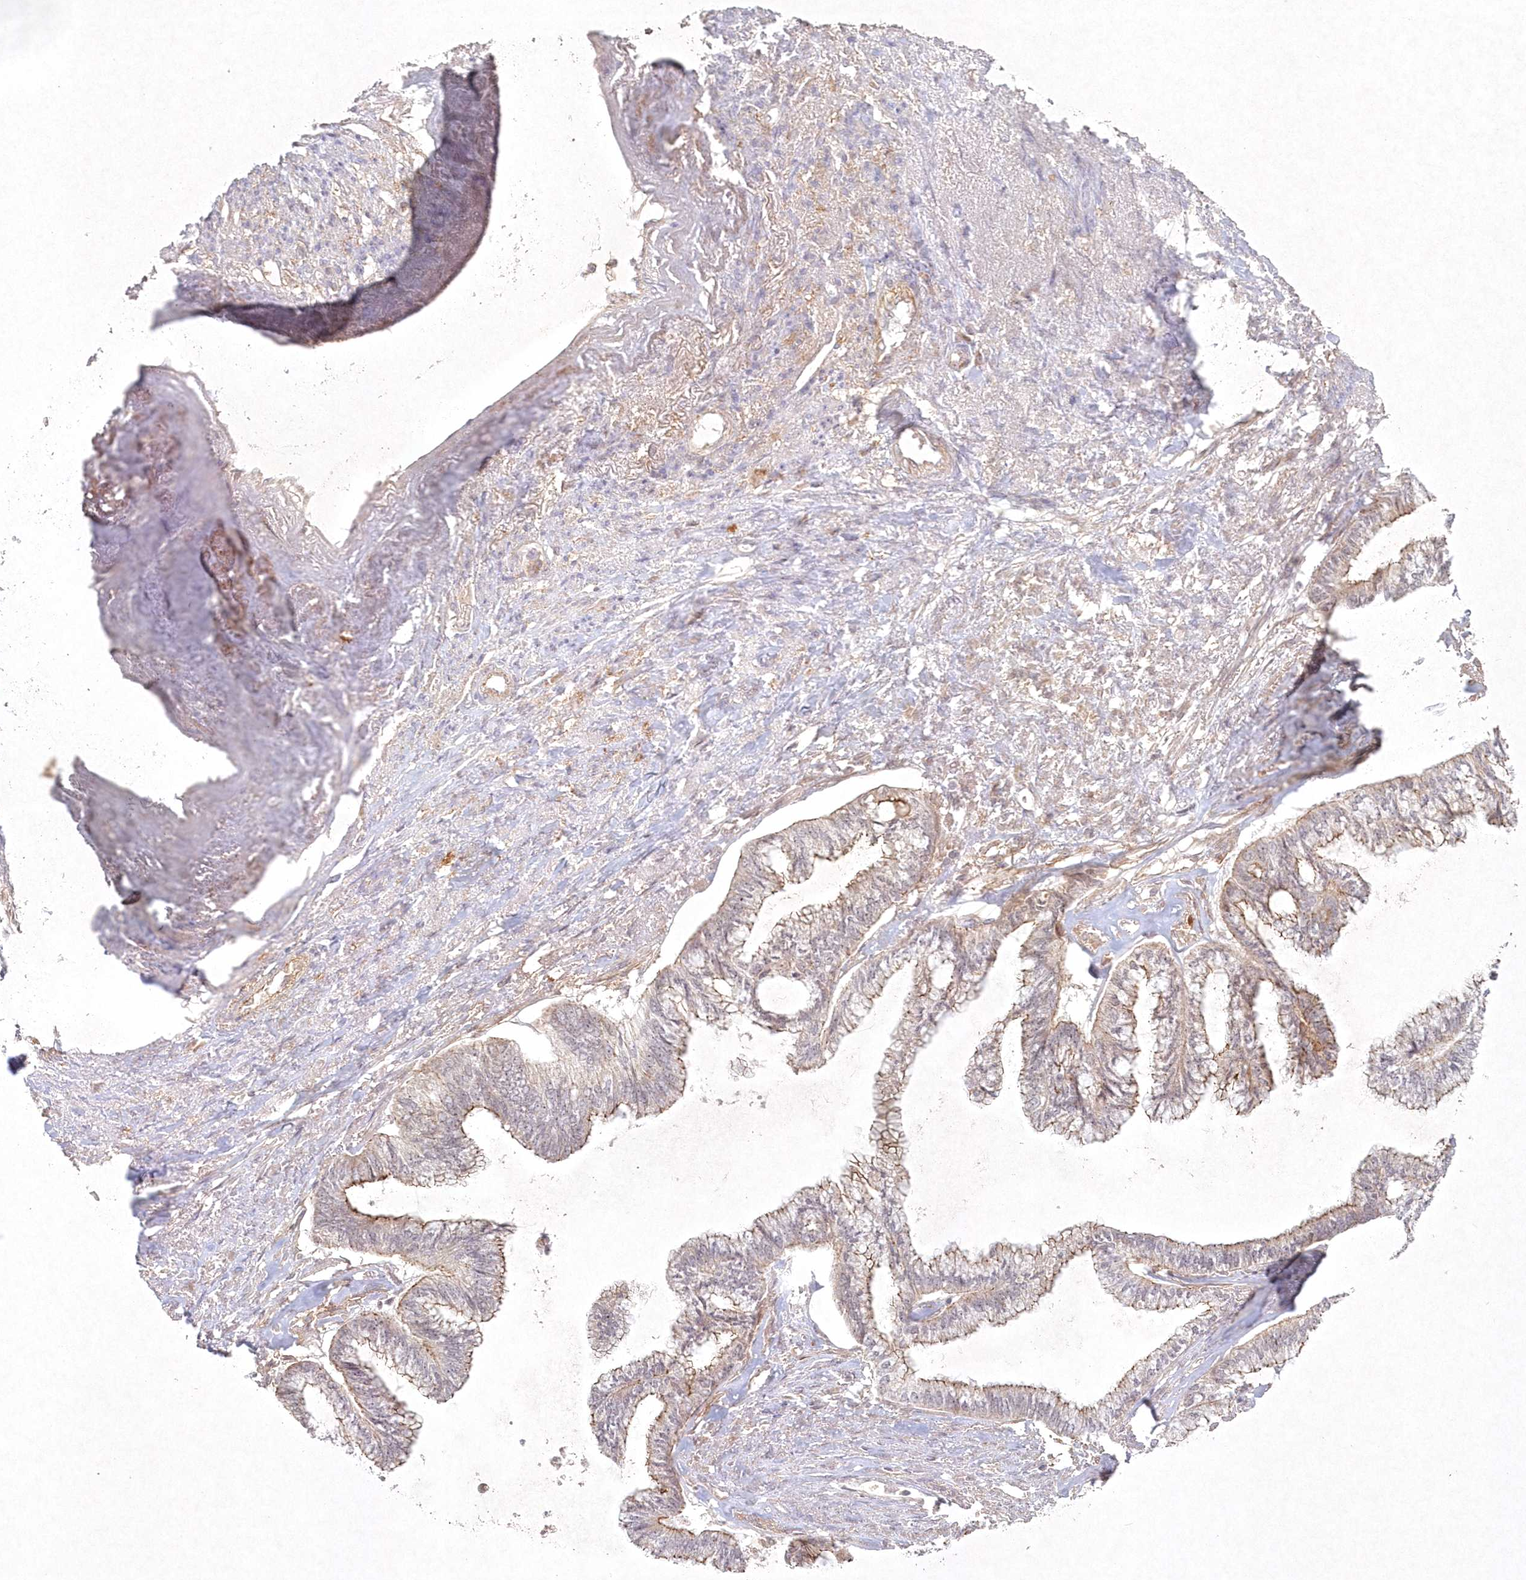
{"staining": {"intensity": "moderate", "quantity": "25%-75%", "location": "cytoplasmic/membranous"}, "tissue": "endometrial cancer", "cell_type": "Tumor cells", "image_type": "cancer", "snomed": [{"axis": "morphology", "description": "Adenocarcinoma, NOS"}, {"axis": "topography", "description": "Endometrium"}], "caption": "This is an image of IHC staining of endometrial cancer (adenocarcinoma), which shows moderate positivity in the cytoplasmic/membranous of tumor cells.", "gene": "TOGARAM2", "patient": {"sex": "female", "age": 86}}